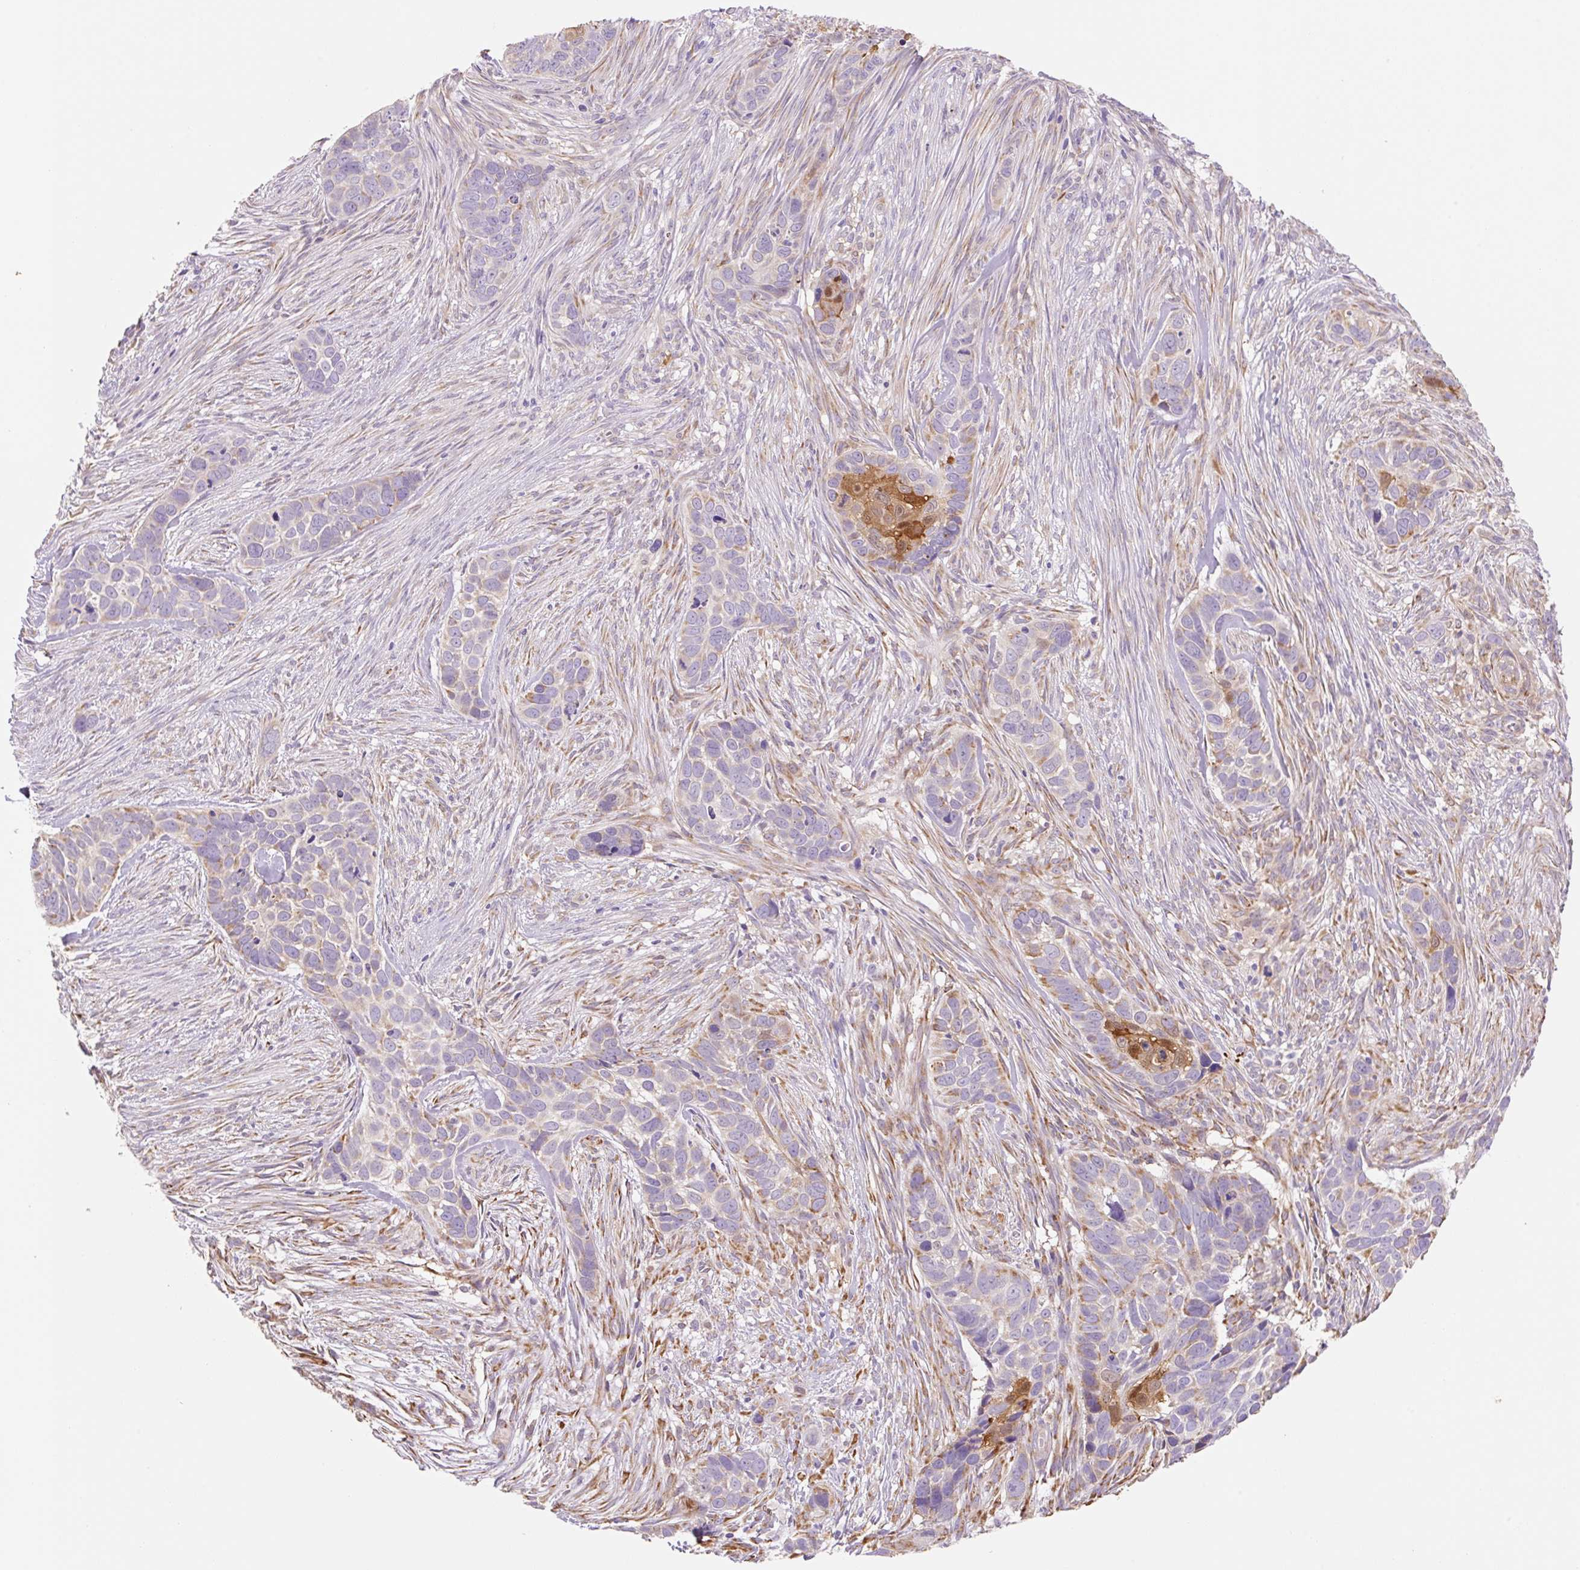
{"staining": {"intensity": "moderate", "quantity": "<25%", "location": "cytoplasmic/membranous"}, "tissue": "skin cancer", "cell_type": "Tumor cells", "image_type": "cancer", "snomed": [{"axis": "morphology", "description": "Basal cell carcinoma"}, {"axis": "topography", "description": "Skin"}], "caption": "This image shows skin cancer (basal cell carcinoma) stained with IHC to label a protein in brown. The cytoplasmic/membranous of tumor cells show moderate positivity for the protein. Nuclei are counter-stained blue.", "gene": "FABP5", "patient": {"sex": "female", "age": 82}}